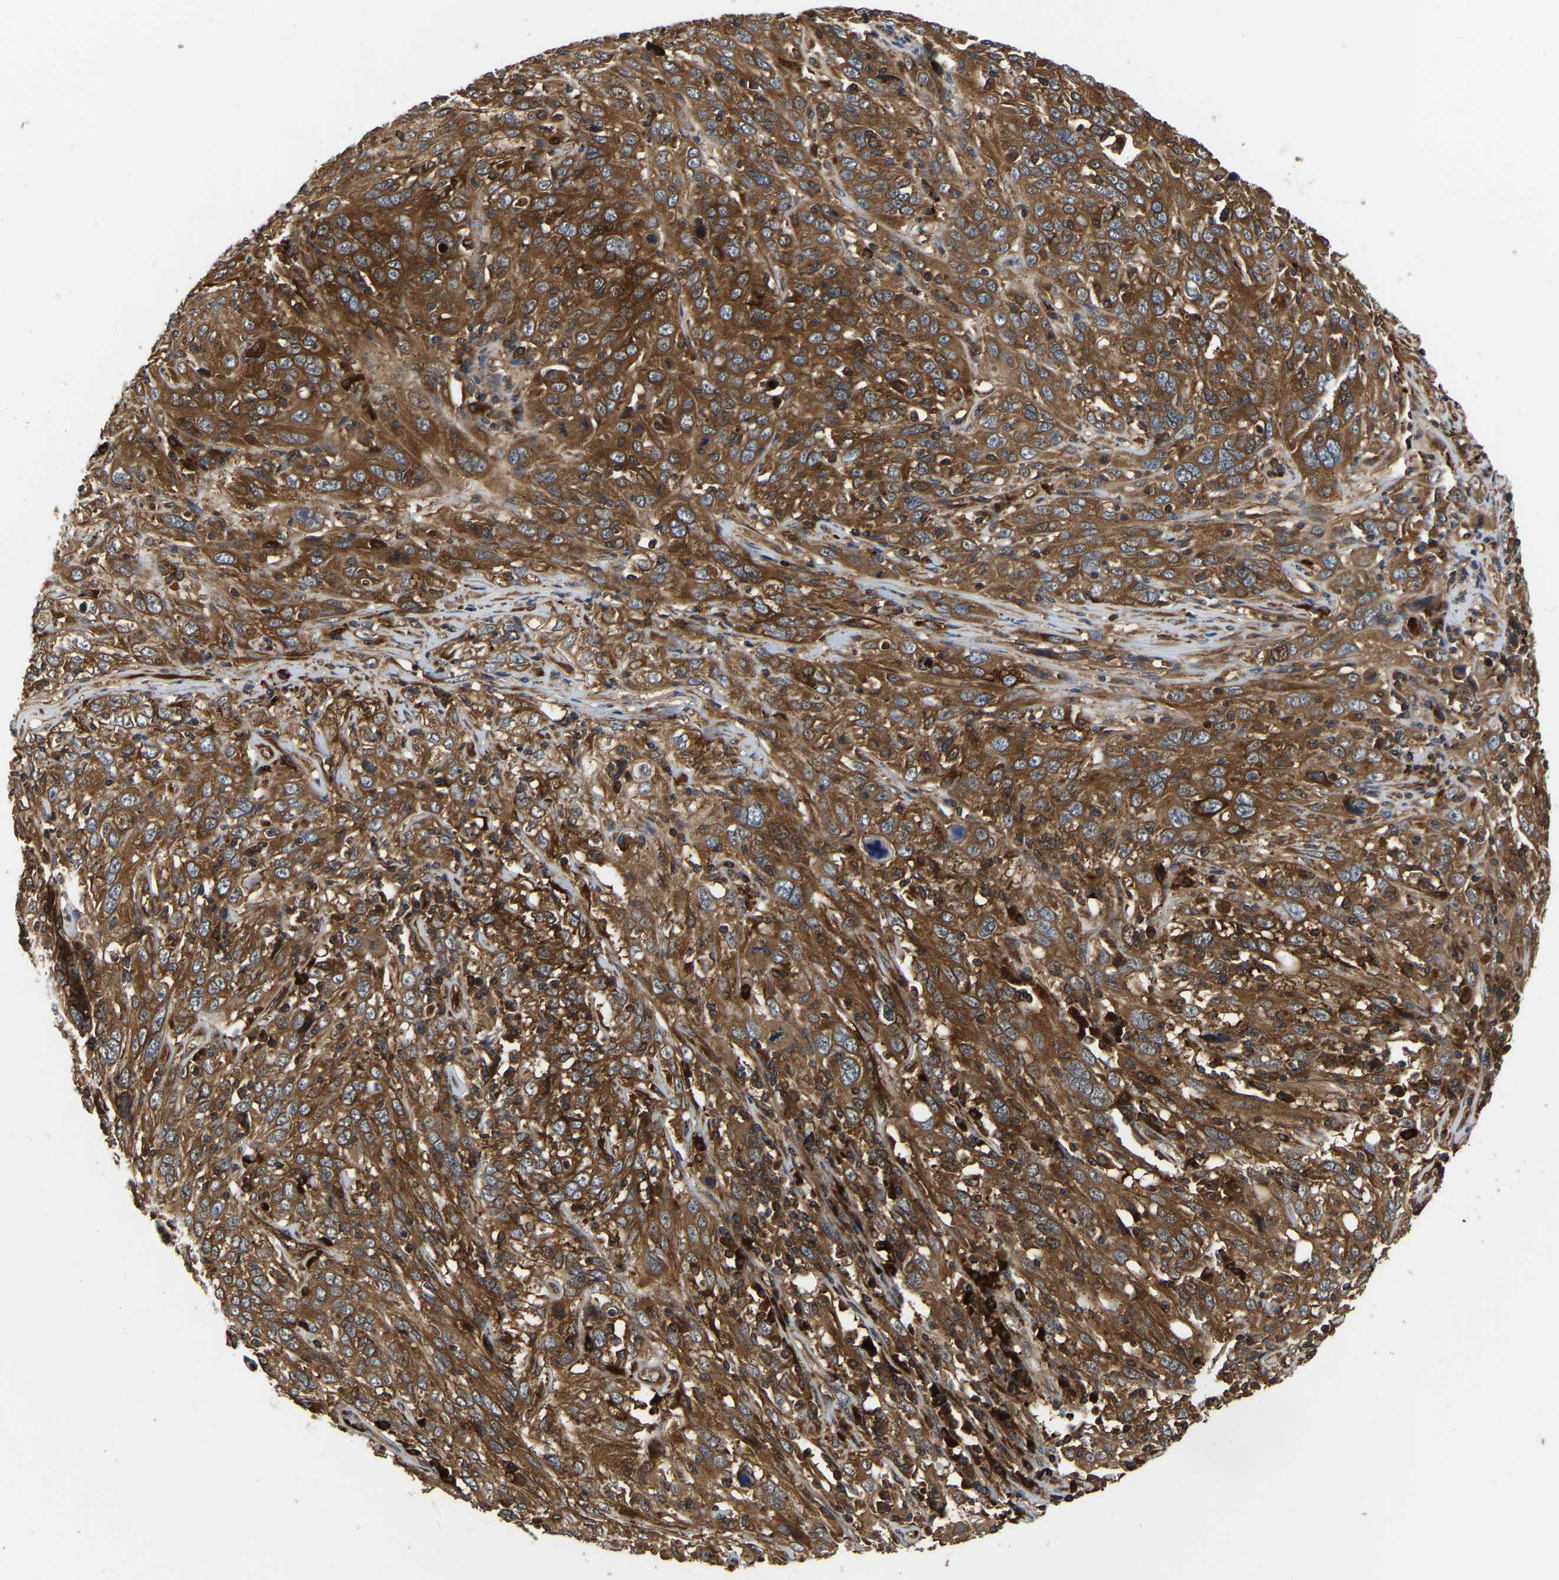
{"staining": {"intensity": "strong", "quantity": ">75%", "location": "cytoplasmic/membranous"}, "tissue": "cervical cancer", "cell_type": "Tumor cells", "image_type": "cancer", "snomed": [{"axis": "morphology", "description": "Squamous cell carcinoma, NOS"}, {"axis": "topography", "description": "Cervix"}], "caption": "Tumor cells demonstrate high levels of strong cytoplasmic/membranous staining in approximately >75% of cells in squamous cell carcinoma (cervical).", "gene": "GARS1", "patient": {"sex": "female", "age": 46}}